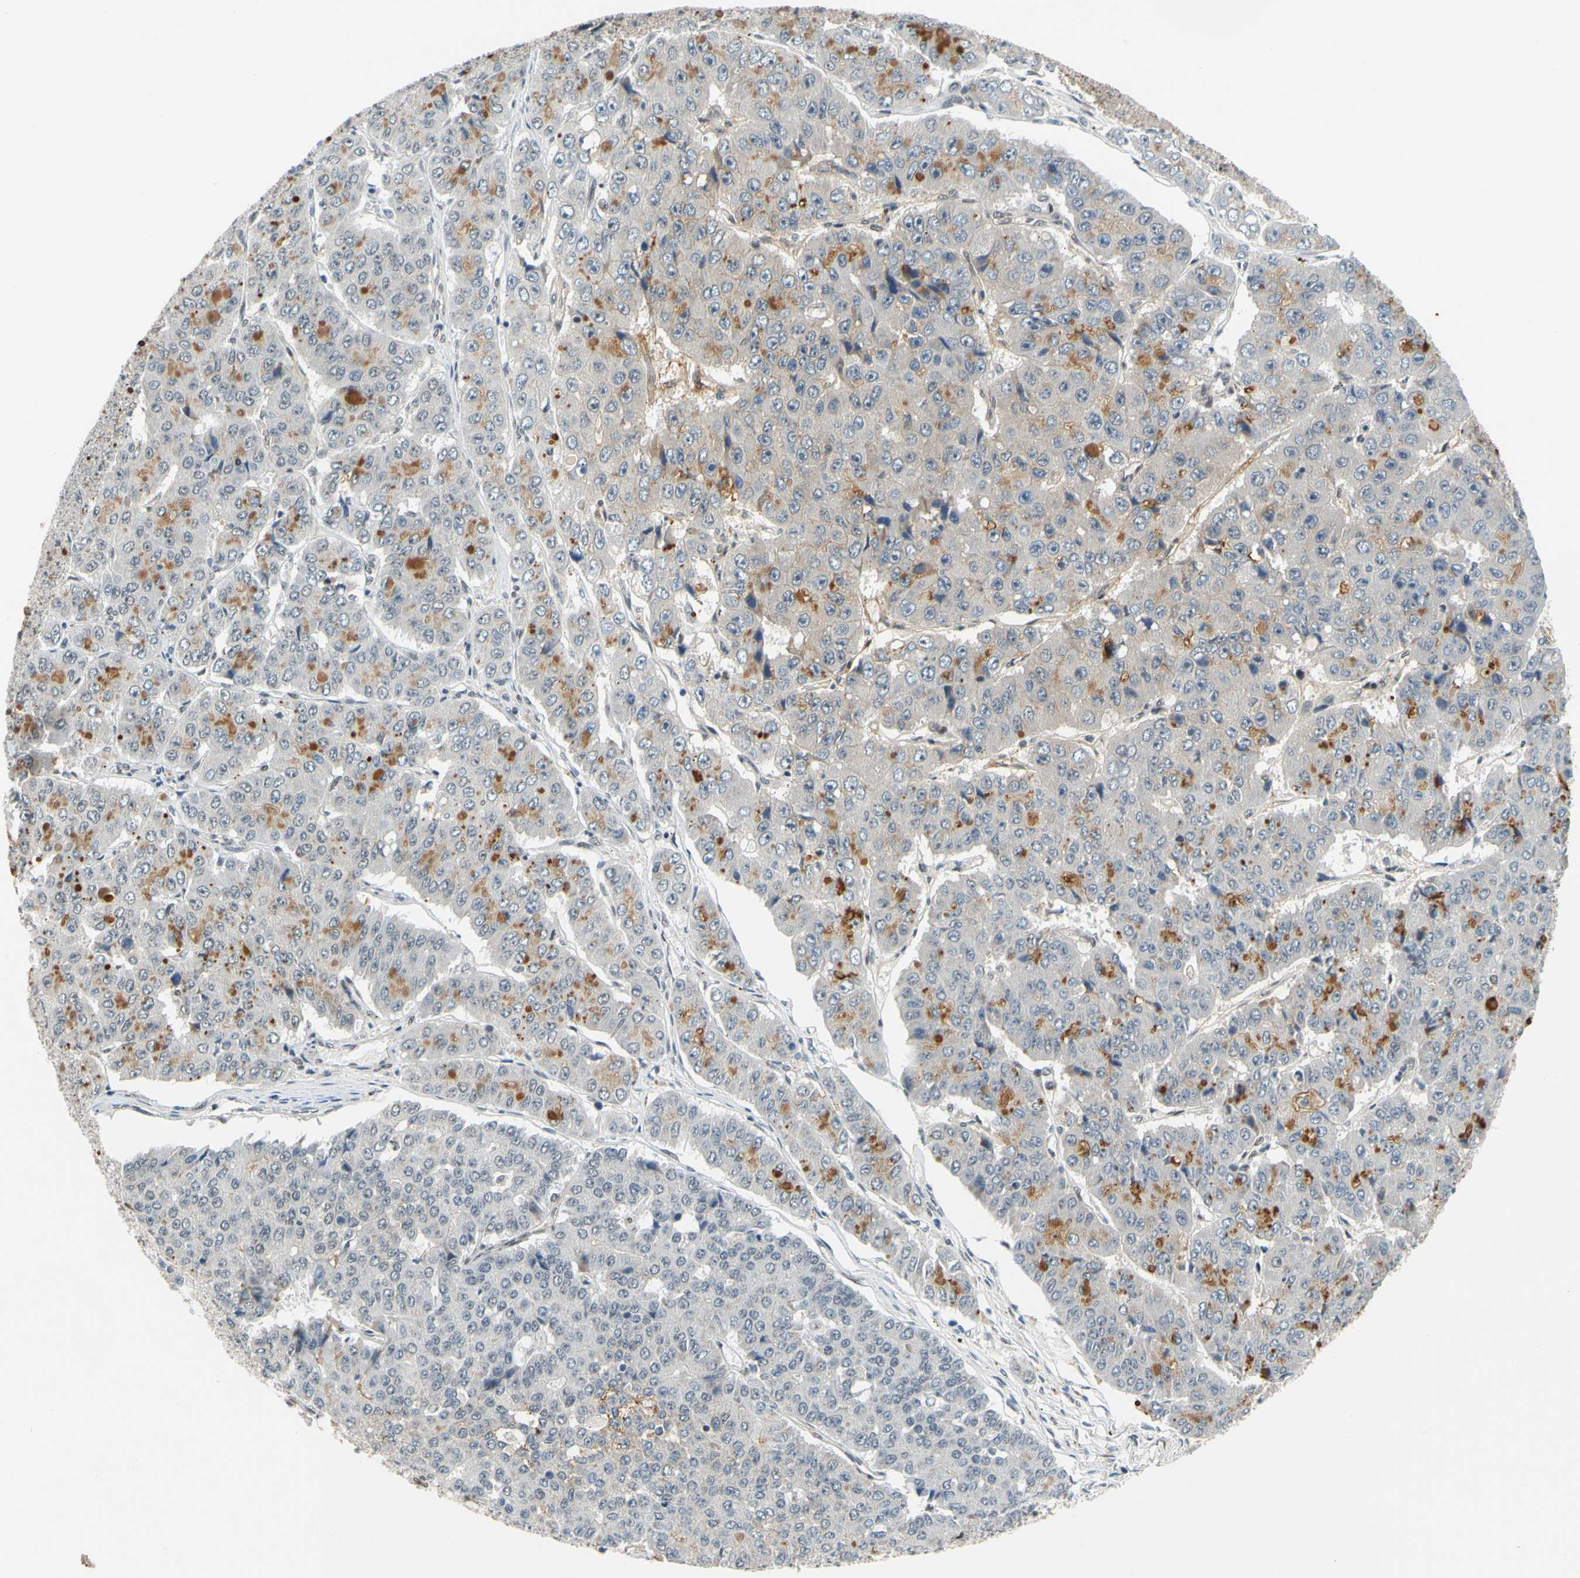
{"staining": {"intensity": "moderate", "quantity": "25%-75%", "location": "cytoplasmic/membranous"}, "tissue": "pancreatic cancer", "cell_type": "Tumor cells", "image_type": "cancer", "snomed": [{"axis": "morphology", "description": "Adenocarcinoma, NOS"}, {"axis": "topography", "description": "Pancreas"}], "caption": "DAB (3,3'-diaminobenzidine) immunohistochemical staining of pancreatic cancer displays moderate cytoplasmic/membranous protein staining in about 25%-75% of tumor cells. The staining was performed using DAB, with brown indicating positive protein expression. Nuclei are stained blue with hematoxylin.", "gene": "POGZ", "patient": {"sex": "male", "age": 50}}